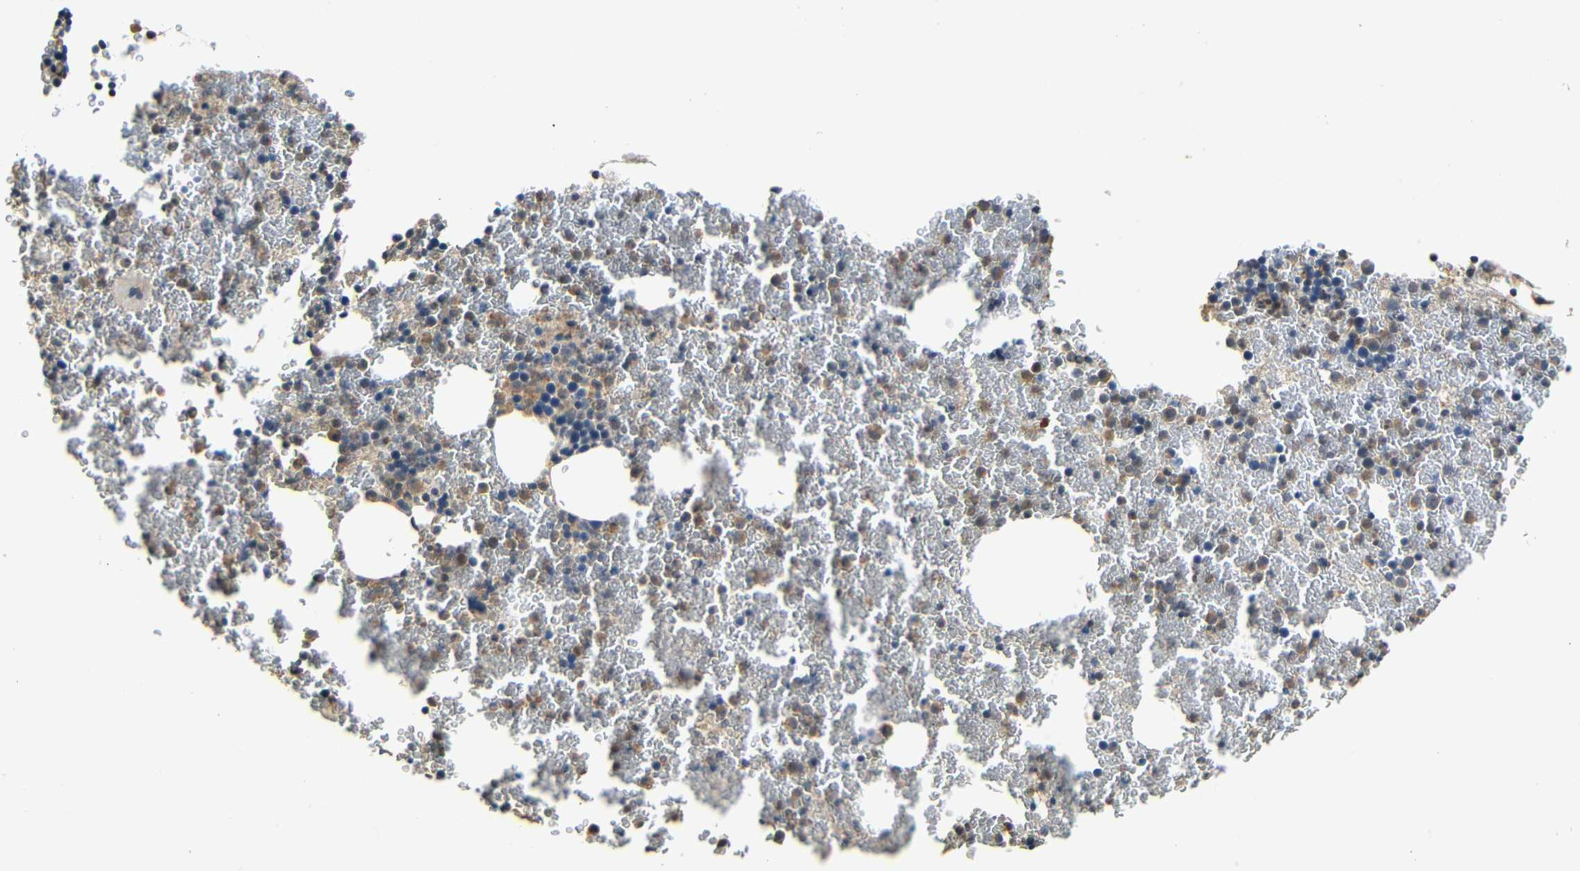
{"staining": {"intensity": "moderate", "quantity": "25%-75%", "location": "cytoplasmic/membranous"}, "tissue": "bone marrow", "cell_type": "Hematopoietic cells", "image_type": "normal", "snomed": [{"axis": "morphology", "description": "Normal tissue, NOS"}, {"axis": "morphology", "description": "Inflammation, NOS"}, {"axis": "topography", "description": "Bone marrow"}], "caption": "Hematopoietic cells demonstrate medium levels of moderate cytoplasmic/membranous expression in about 25%-75% of cells in normal human bone marrow.", "gene": "KAZALD1", "patient": {"sex": "female", "age": 17}}